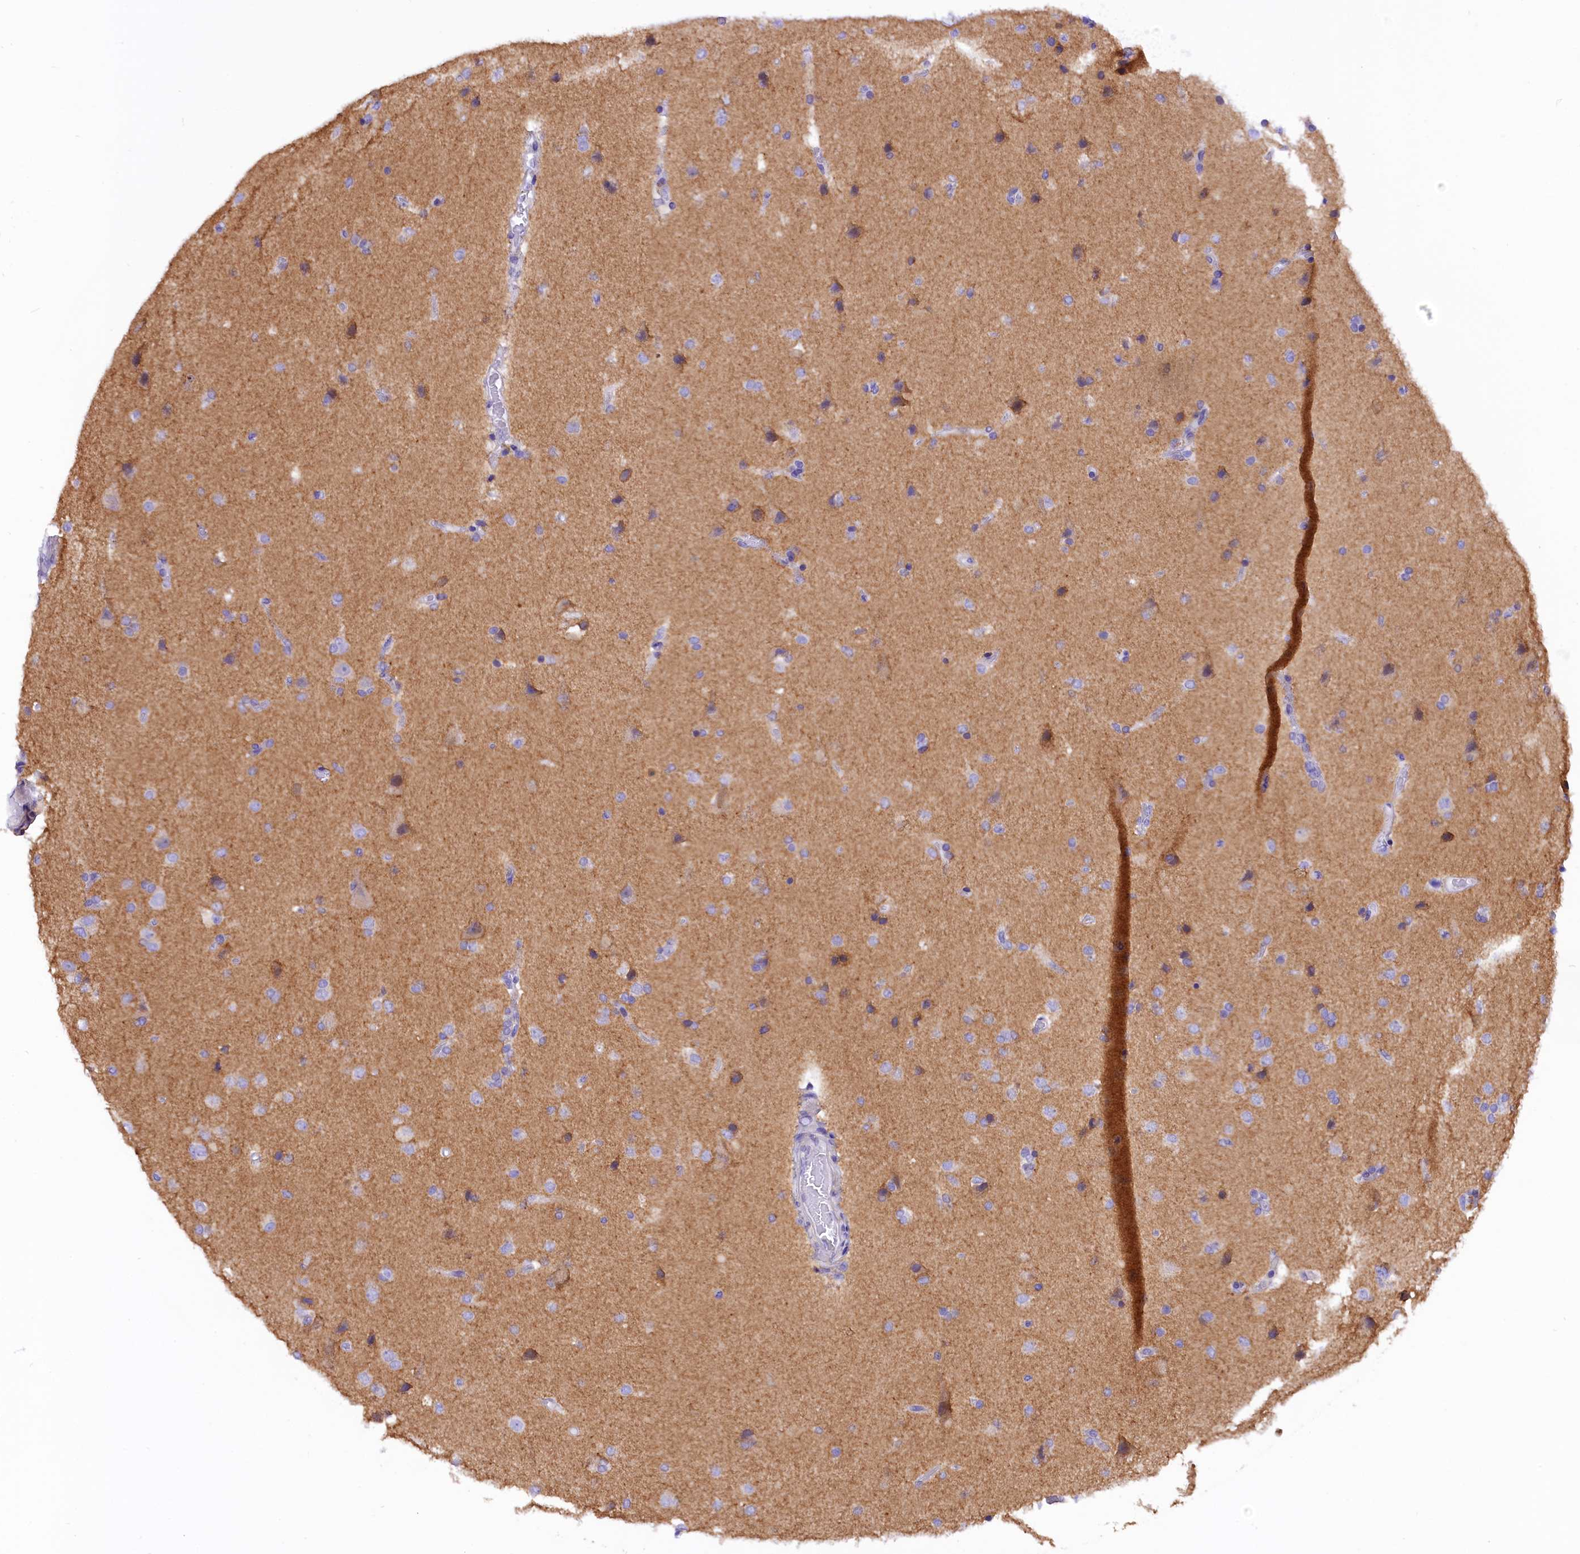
{"staining": {"intensity": "negative", "quantity": "none", "location": "none"}, "tissue": "glioma", "cell_type": "Tumor cells", "image_type": "cancer", "snomed": [{"axis": "morphology", "description": "Glioma, malignant, High grade"}, {"axis": "topography", "description": "Brain"}], "caption": "DAB immunohistochemical staining of human glioma exhibits no significant positivity in tumor cells.", "gene": "COL6A5", "patient": {"sex": "male", "age": 72}}